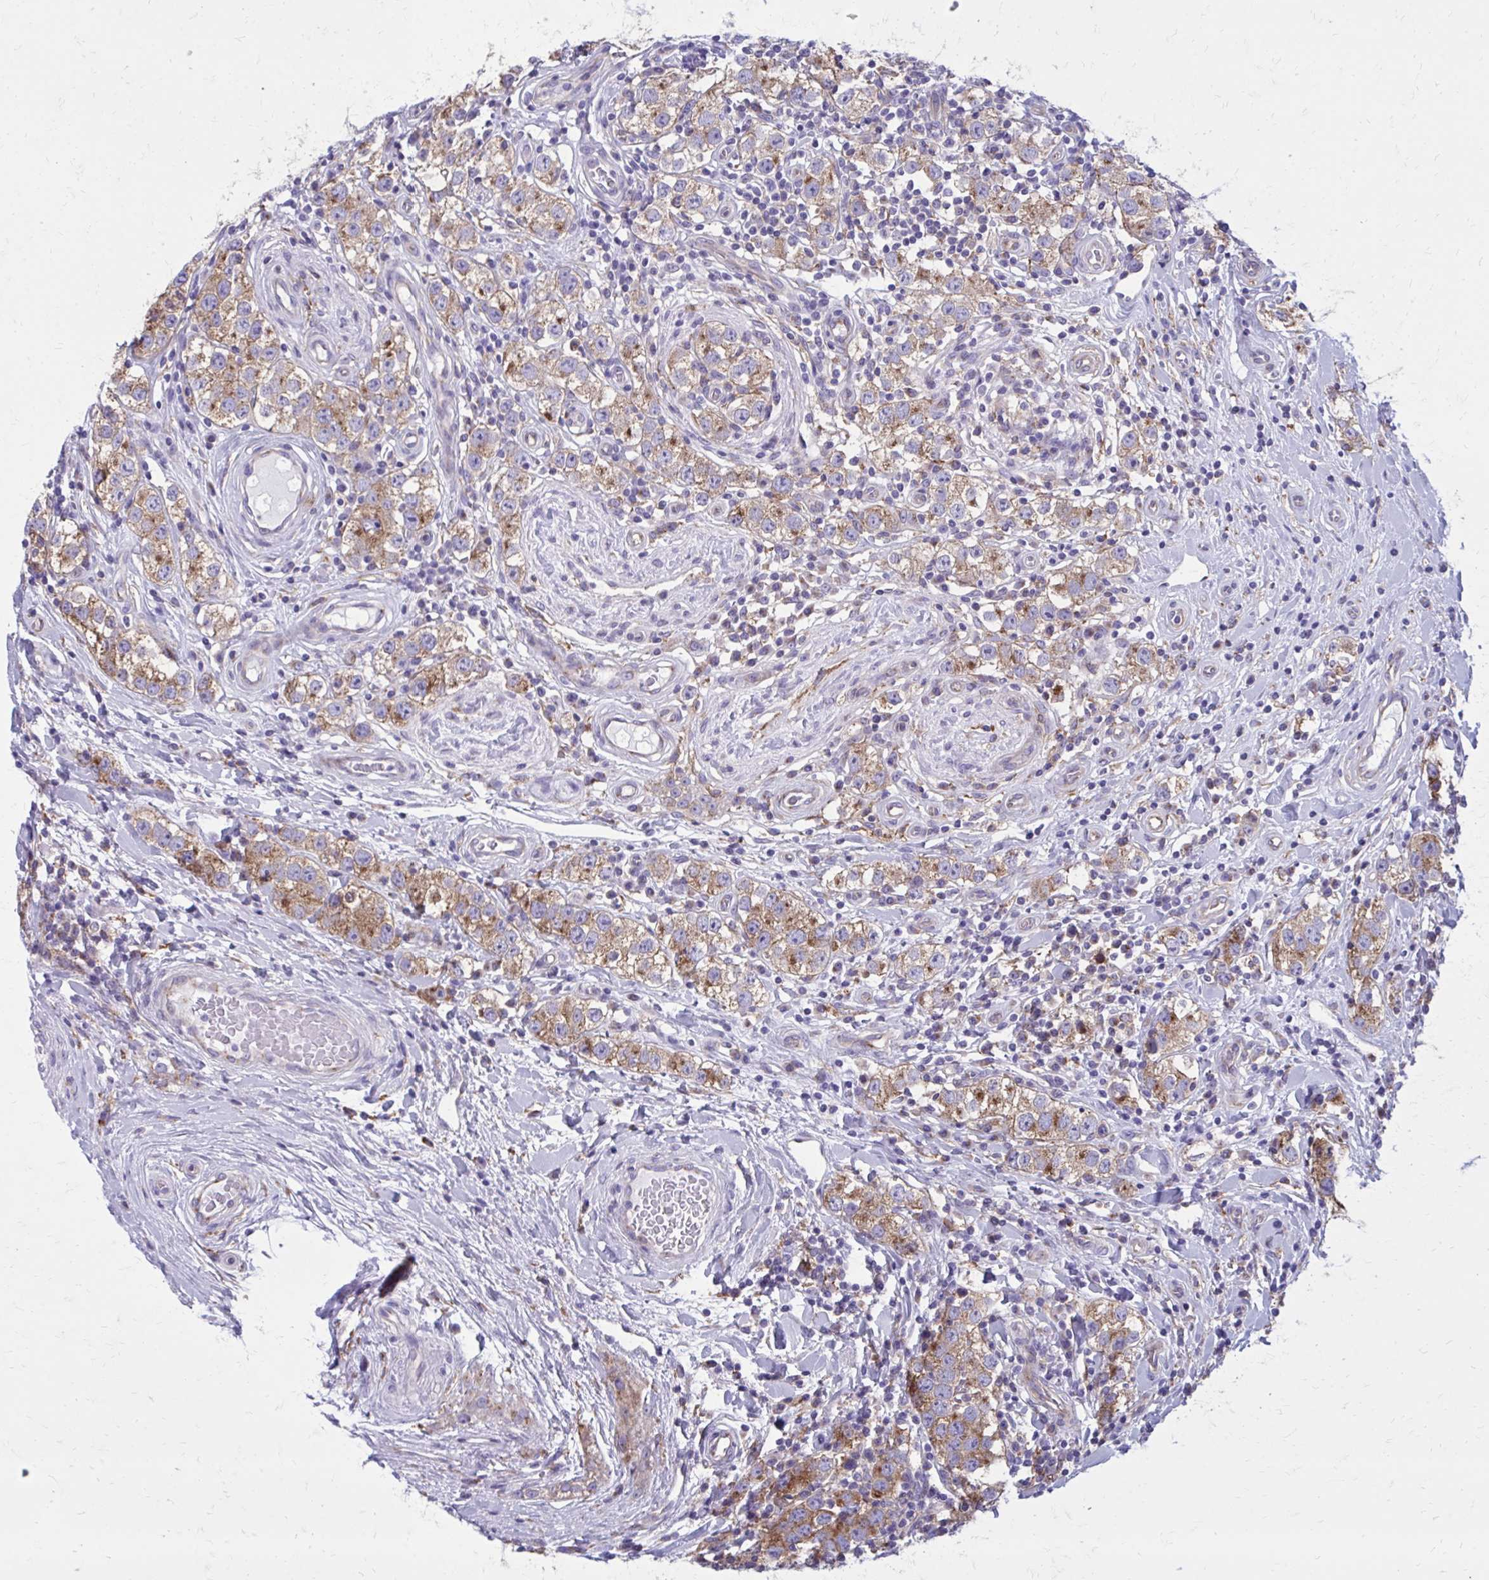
{"staining": {"intensity": "moderate", "quantity": ">75%", "location": "cytoplasmic/membranous"}, "tissue": "testis cancer", "cell_type": "Tumor cells", "image_type": "cancer", "snomed": [{"axis": "morphology", "description": "Seminoma, NOS"}, {"axis": "topography", "description": "Testis"}], "caption": "A brown stain shows moderate cytoplasmic/membranous expression of a protein in testis cancer tumor cells.", "gene": "CLTA", "patient": {"sex": "male", "age": 34}}